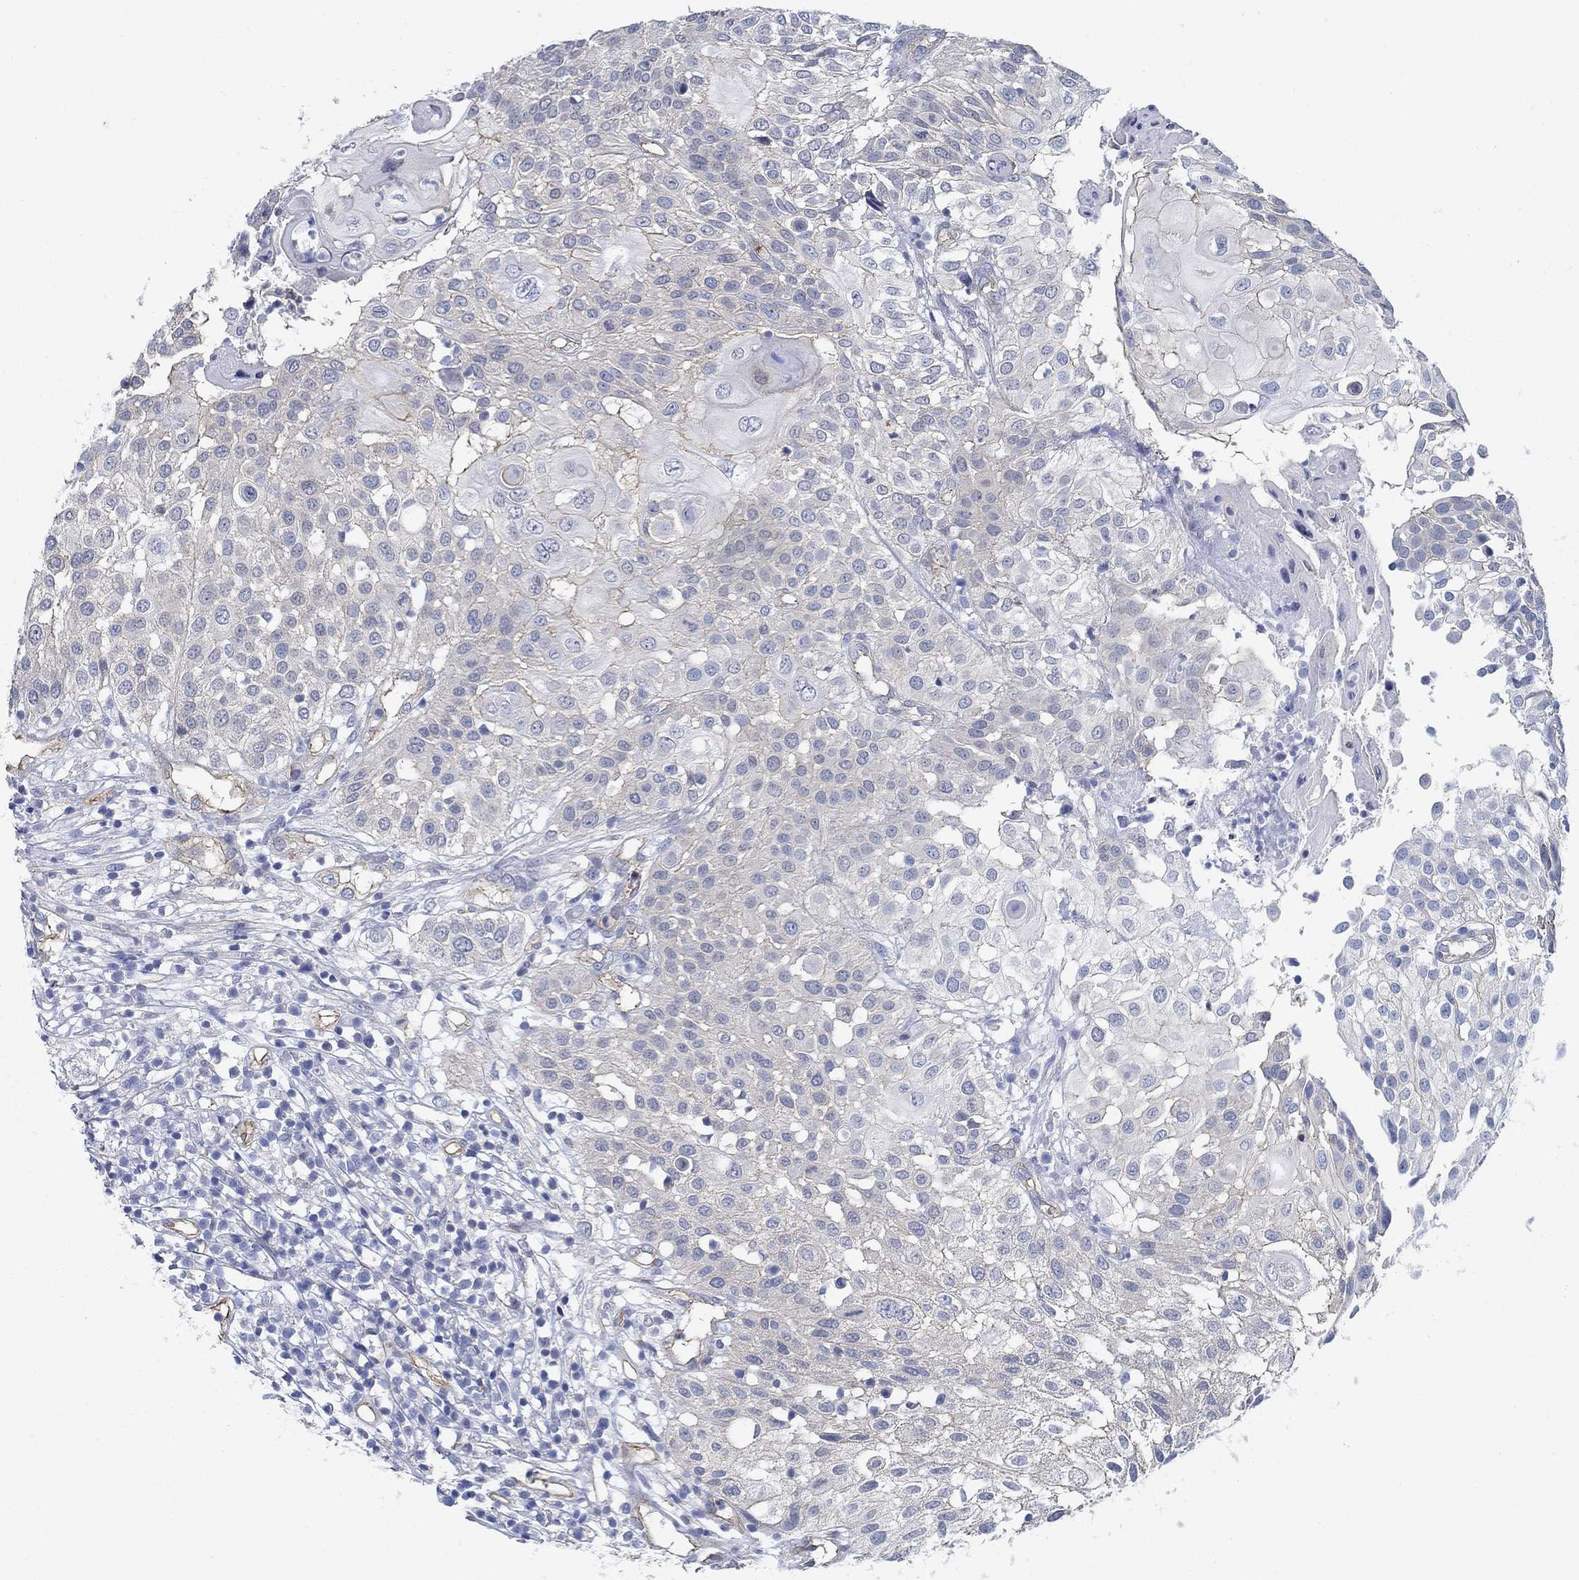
{"staining": {"intensity": "negative", "quantity": "none", "location": "none"}, "tissue": "urothelial cancer", "cell_type": "Tumor cells", "image_type": "cancer", "snomed": [{"axis": "morphology", "description": "Urothelial carcinoma, High grade"}, {"axis": "topography", "description": "Urinary bladder"}], "caption": "Tumor cells show no significant staining in urothelial carcinoma (high-grade). (DAB (3,3'-diaminobenzidine) immunohistochemistry, high magnification).", "gene": "TMEM198", "patient": {"sex": "female", "age": 79}}